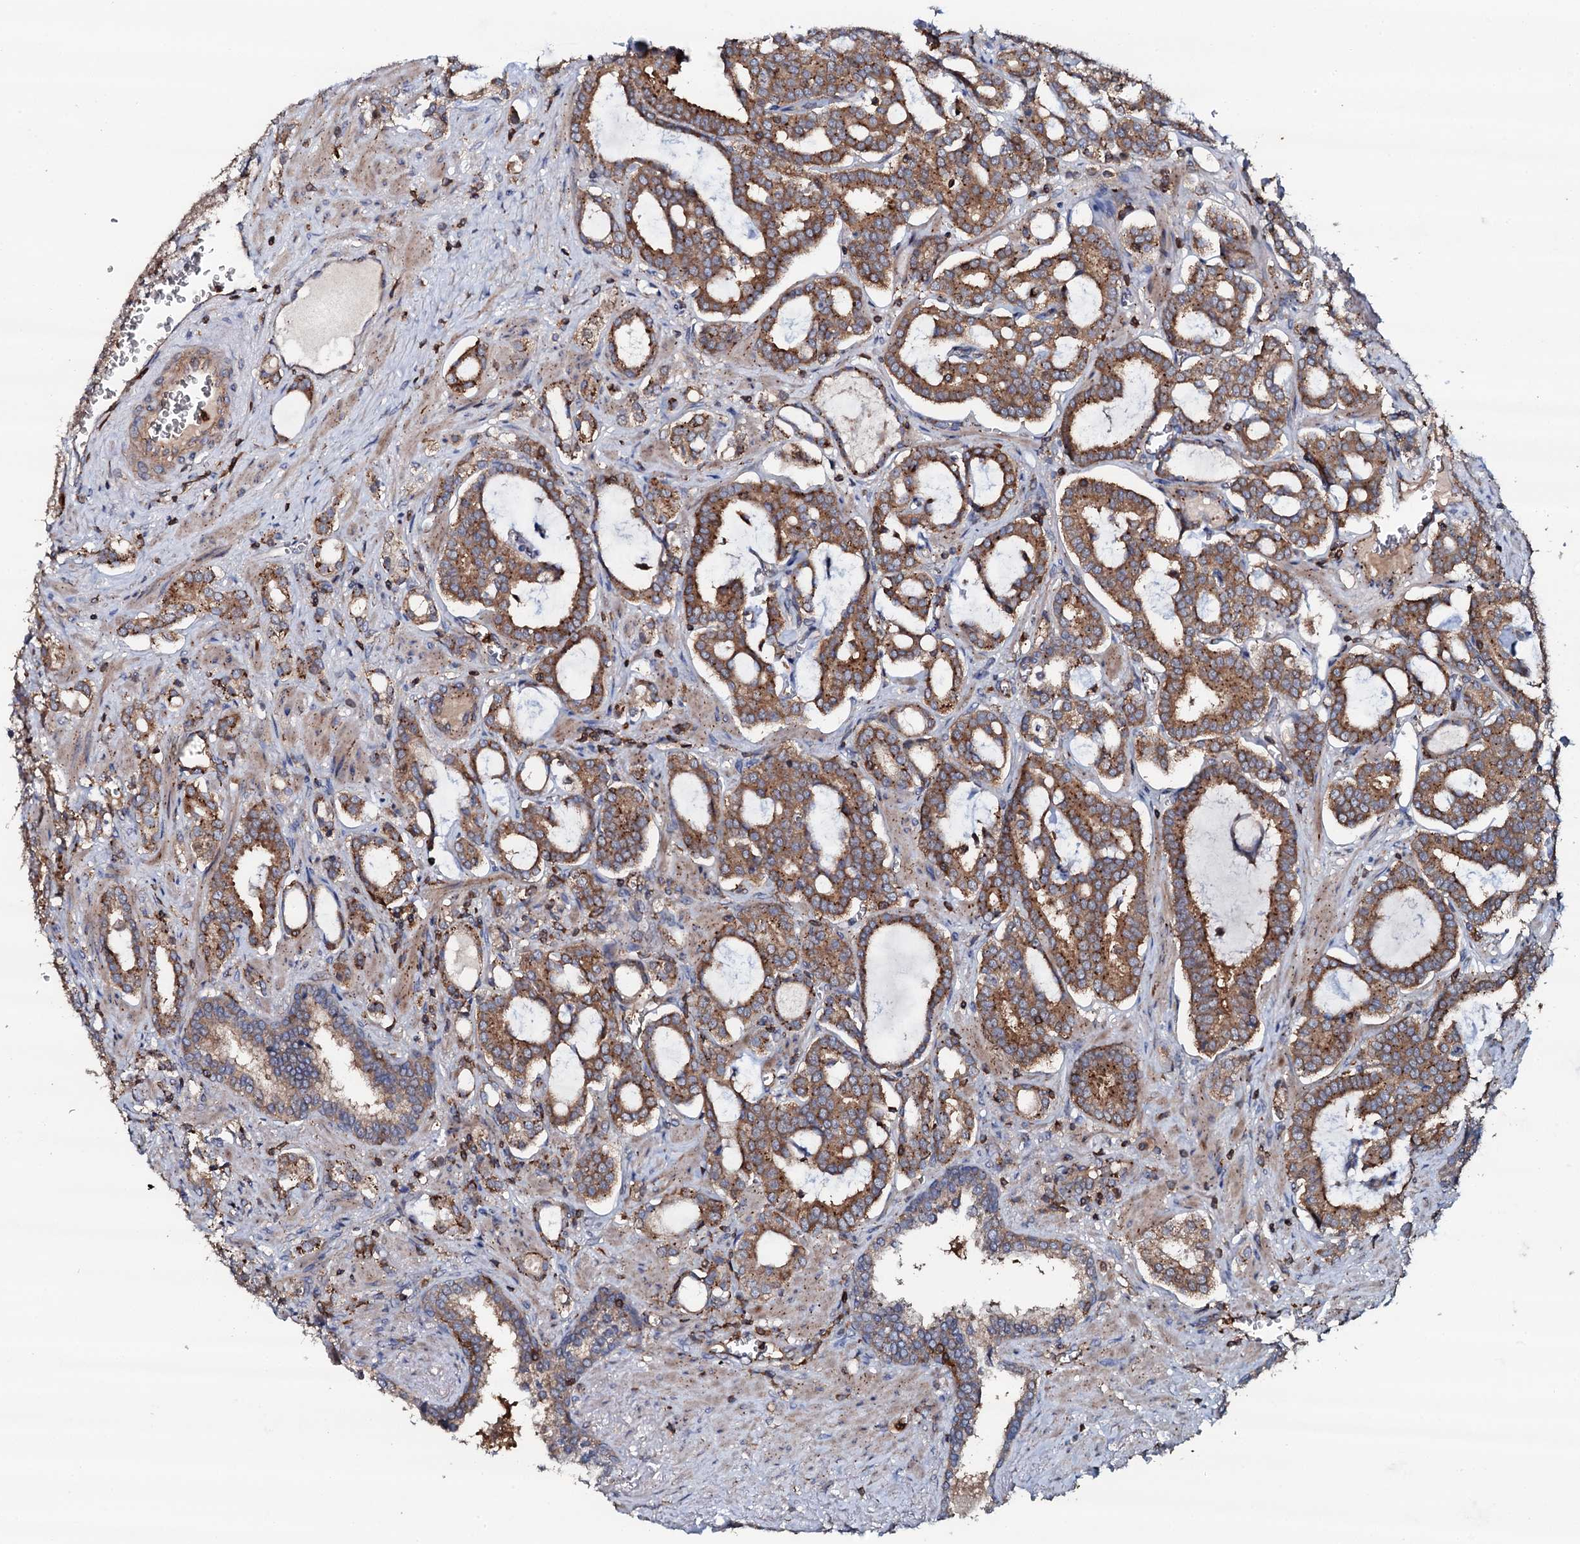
{"staining": {"intensity": "moderate", "quantity": ">75%", "location": "cytoplasmic/membranous"}, "tissue": "prostate cancer", "cell_type": "Tumor cells", "image_type": "cancer", "snomed": [{"axis": "morphology", "description": "Adenocarcinoma, High grade"}, {"axis": "topography", "description": "Prostate and seminal vesicle, NOS"}], "caption": "Adenocarcinoma (high-grade) (prostate) stained for a protein (brown) demonstrates moderate cytoplasmic/membranous positive staining in about >75% of tumor cells.", "gene": "GRK2", "patient": {"sex": "male", "age": 67}}